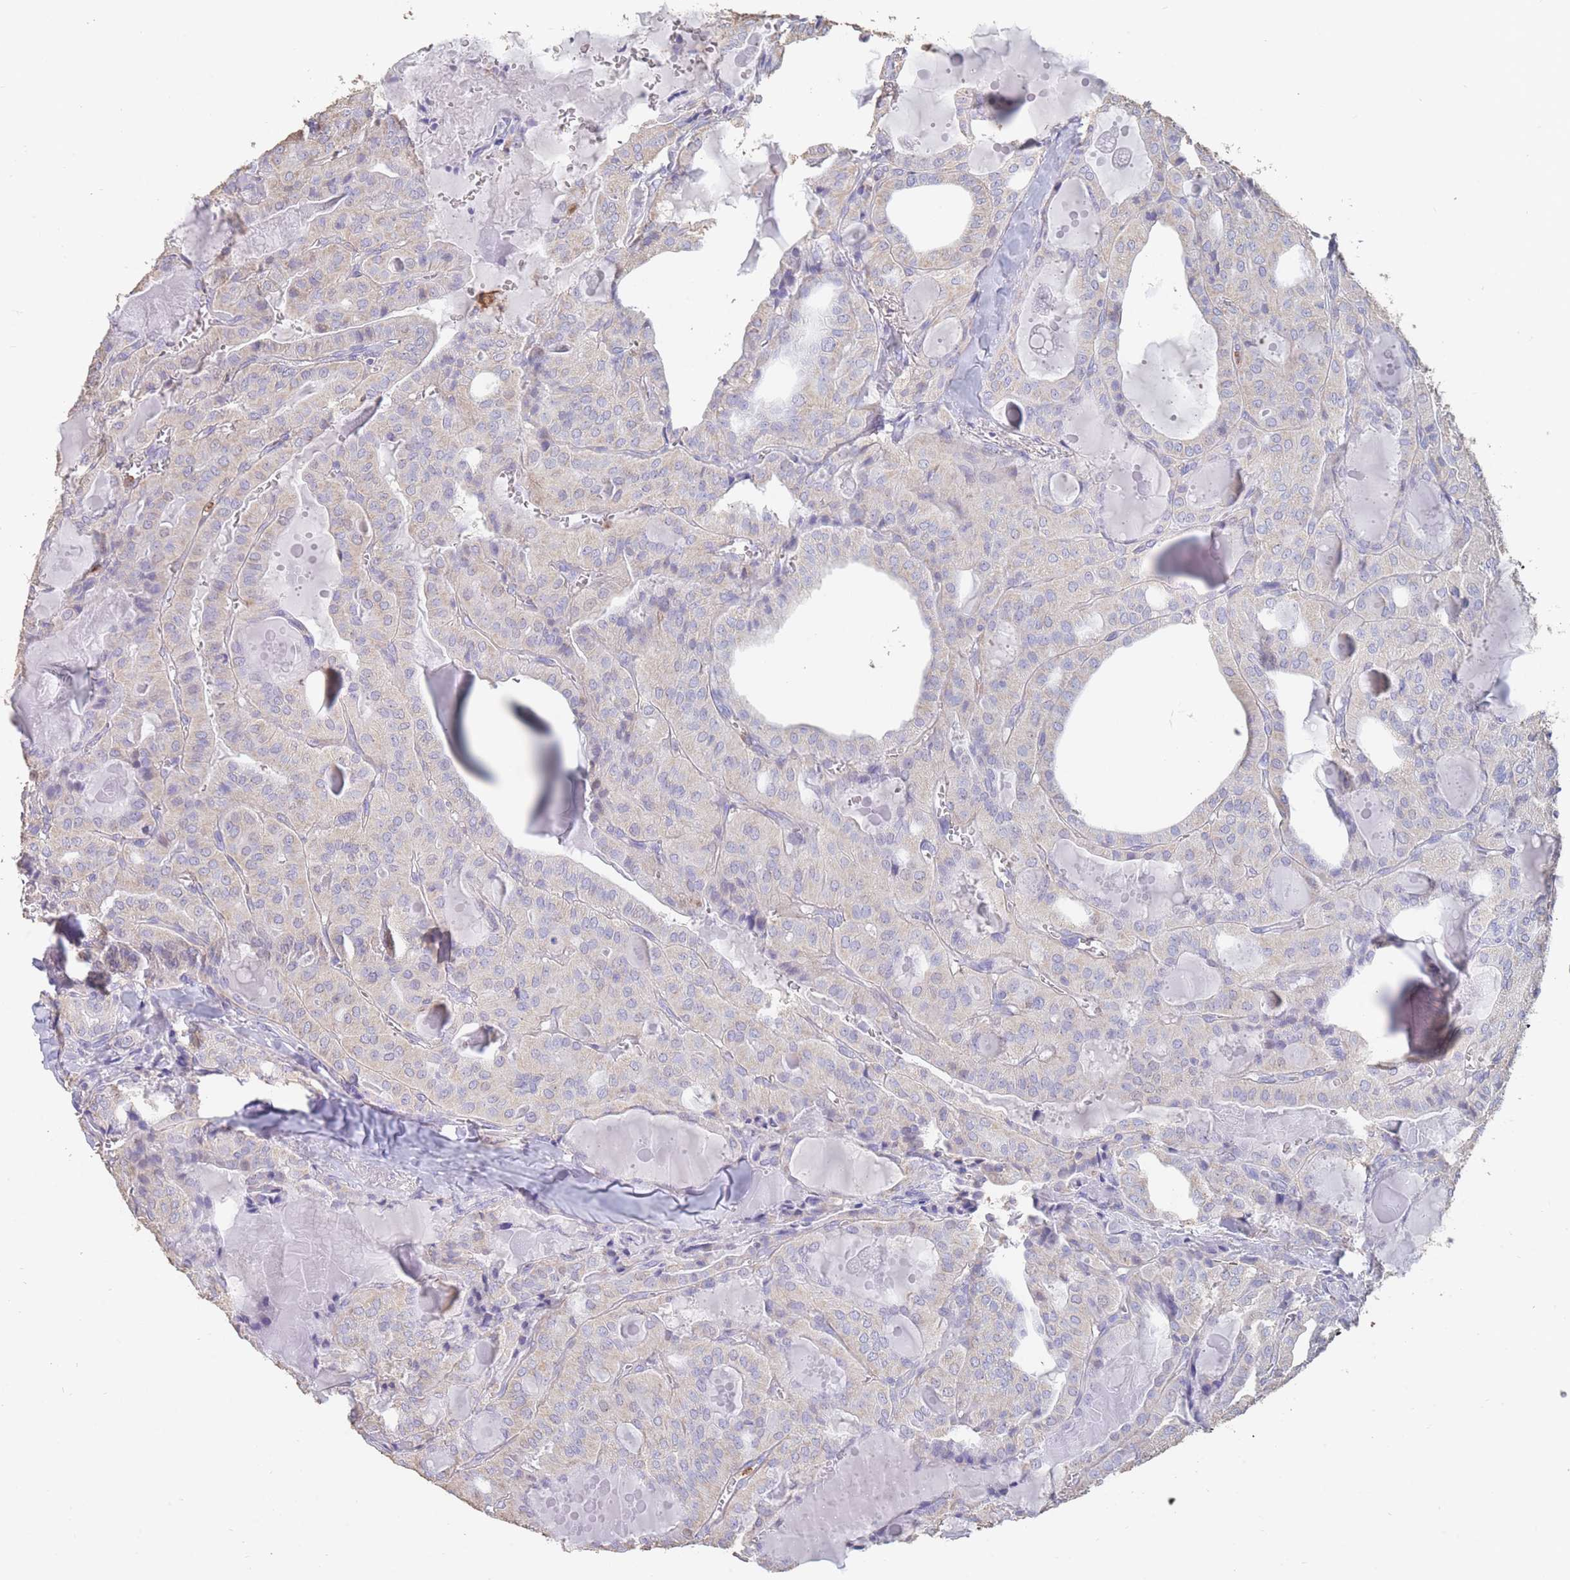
{"staining": {"intensity": "negative", "quantity": "none", "location": "none"}, "tissue": "thyroid cancer", "cell_type": "Tumor cells", "image_type": "cancer", "snomed": [{"axis": "morphology", "description": "Papillary adenocarcinoma, NOS"}, {"axis": "topography", "description": "Thyroid gland"}], "caption": "Immunohistochemistry histopathology image of neoplastic tissue: thyroid cancer (papillary adenocarcinoma) stained with DAB displays no significant protein positivity in tumor cells.", "gene": "CLEC12A", "patient": {"sex": "male", "age": 52}}